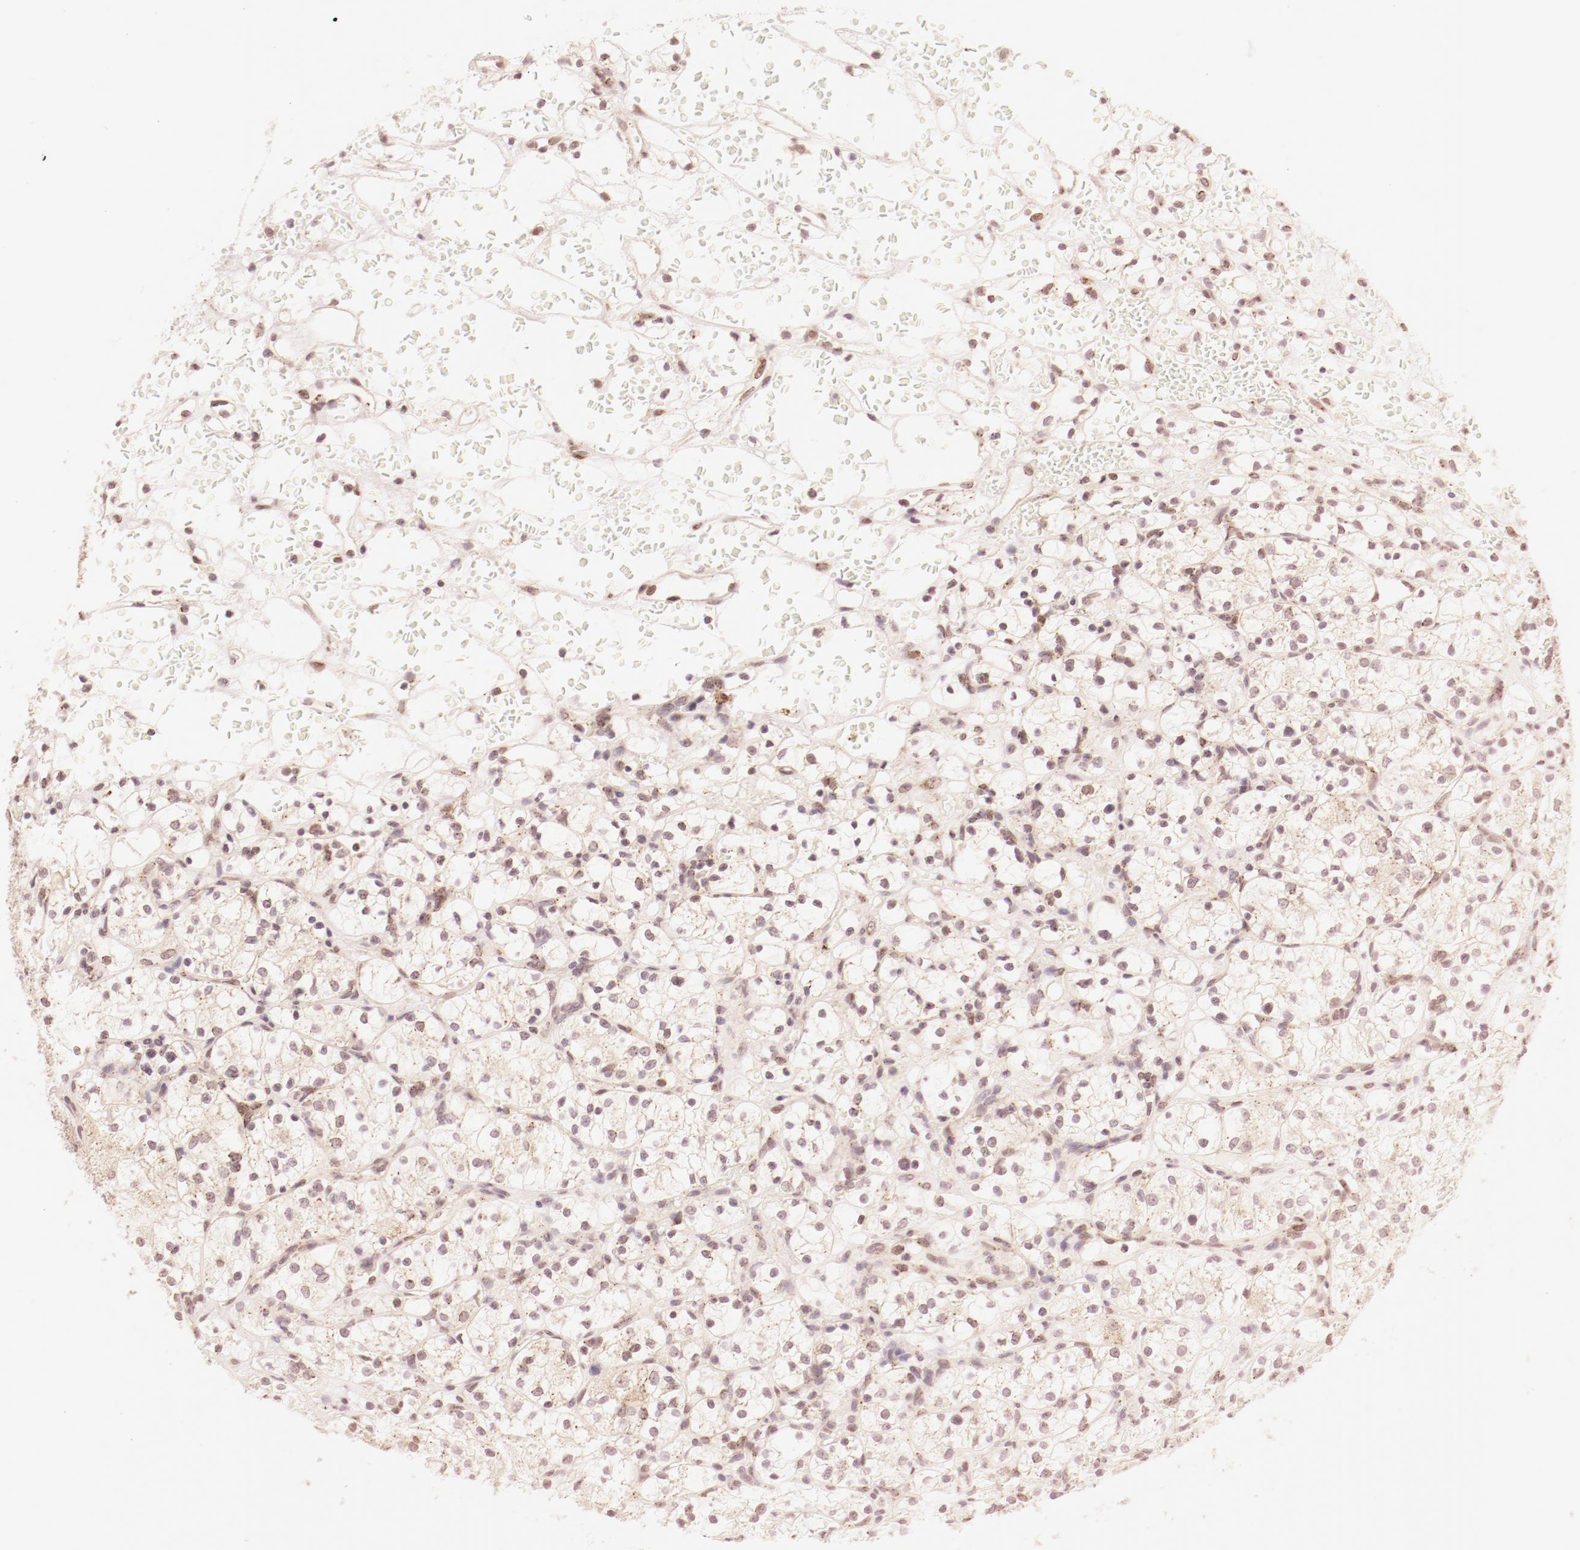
{"staining": {"intensity": "negative", "quantity": "none", "location": "none"}, "tissue": "renal cancer", "cell_type": "Tumor cells", "image_type": "cancer", "snomed": [{"axis": "morphology", "description": "Adenocarcinoma, NOS"}, {"axis": "topography", "description": "Kidney"}], "caption": "The histopathology image exhibits no significant staining in tumor cells of renal cancer (adenocarcinoma).", "gene": "RPL12", "patient": {"sex": "female", "age": 60}}